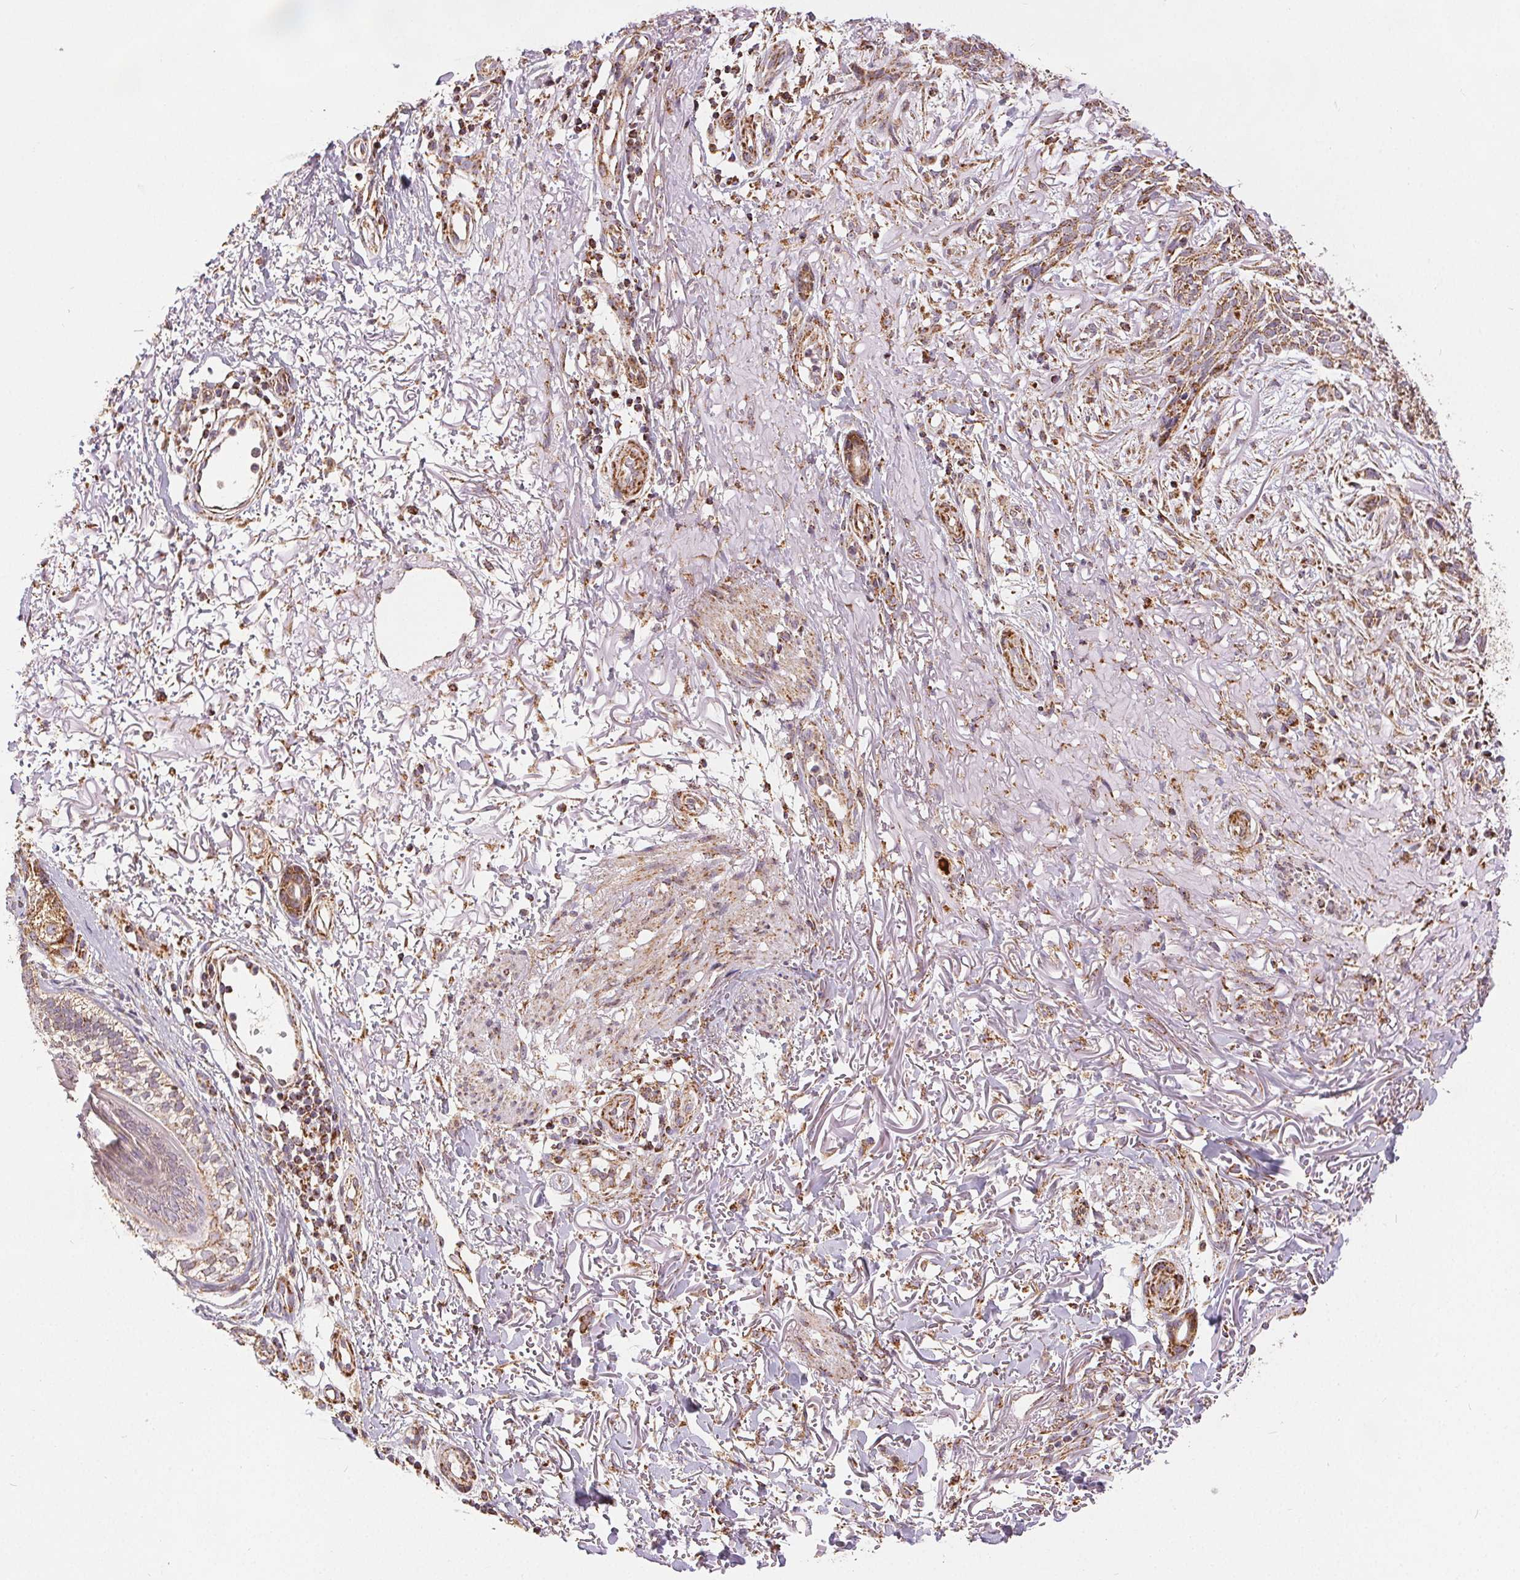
{"staining": {"intensity": "moderate", "quantity": ">75%", "location": "cytoplasmic/membranous"}, "tissue": "skin cancer", "cell_type": "Tumor cells", "image_type": "cancer", "snomed": [{"axis": "morphology", "description": "Basal cell carcinoma"}, {"axis": "topography", "description": "Skin"}], "caption": "This image reveals immunohistochemistry staining of basal cell carcinoma (skin), with medium moderate cytoplasmic/membranous positivity in approximately >75% of tumor cells.", "gene": "SDHB", "patient": {"sex": "male", "age": 74}}